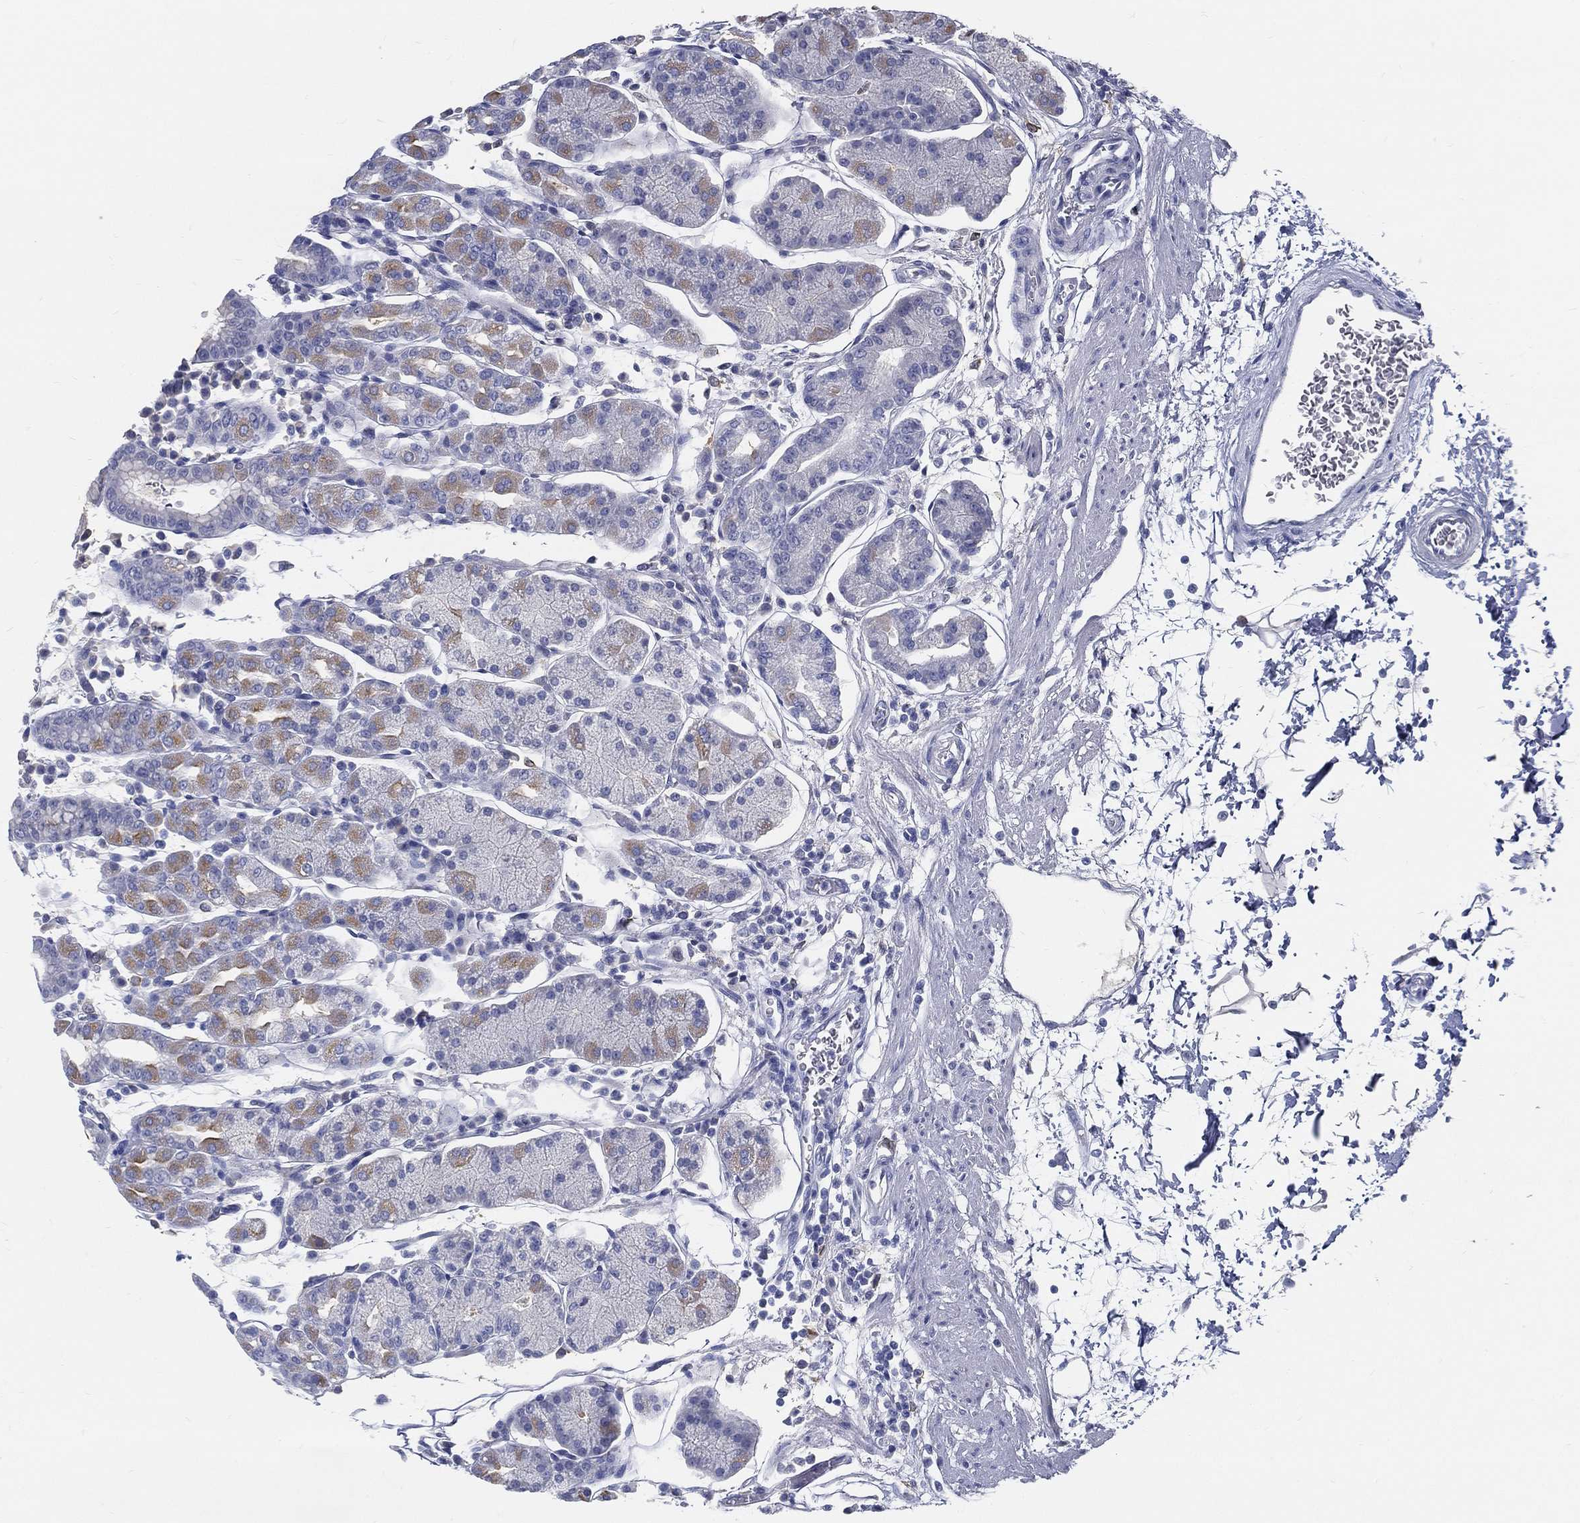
{"staining": {"intensity": "weak", "quantity": "<25%", "location": "cytoplasmic/membranous"}, "tissue": "stomach", "cell_type": "Glandular cells", "image_type": "normal", "snomed": [{"axis": "morphology", "description": "Normal tissue, NOS"}, {"axis": "topography", "description": "Stomach"}], "caption": "DAB (3,3'-diaminobenzidine) immunohistochemical staining of unremarkable human stomach reveals no significant positivity in glandular cells.", "gene": "STS", "patient": {"sex": "male", "age": 54}}